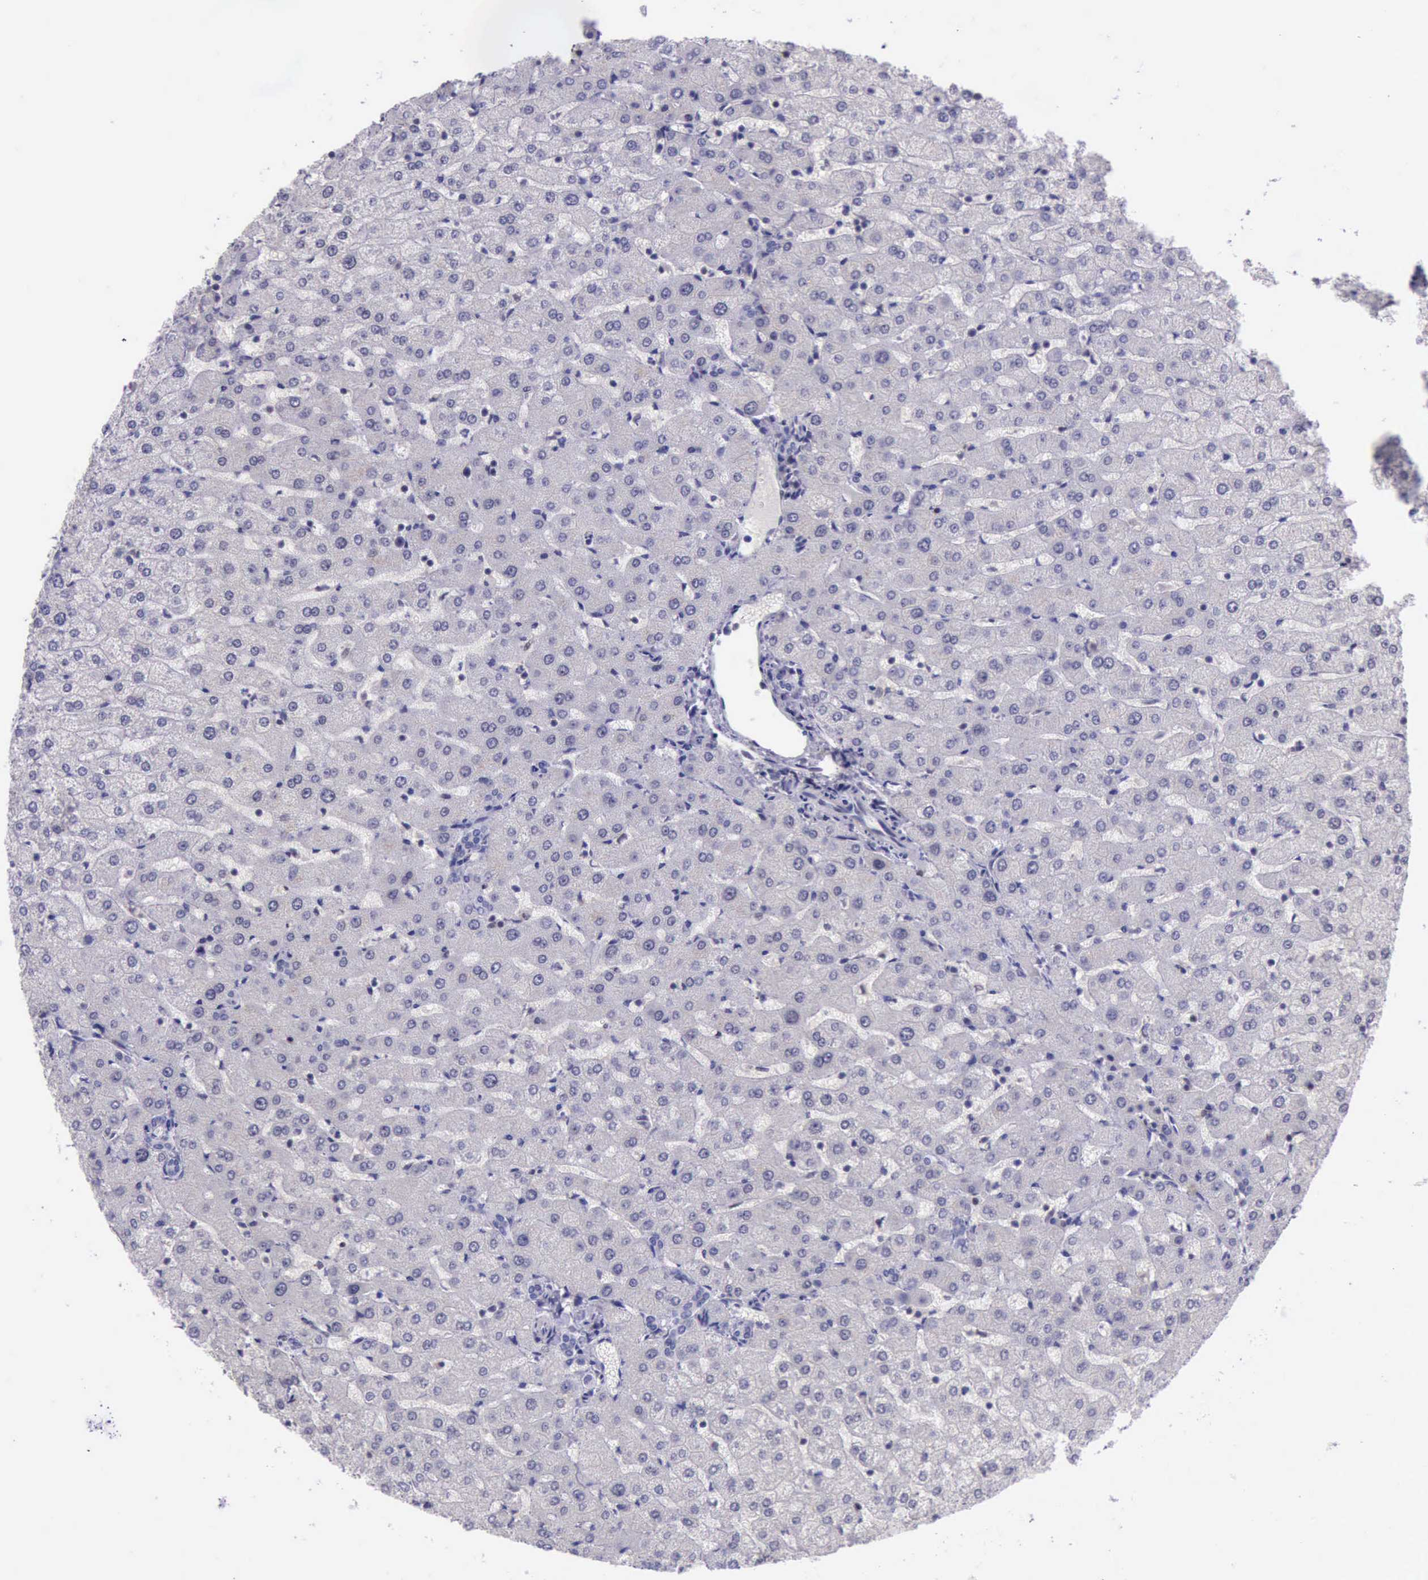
{"staining": {"intensity": "negative", "quantity": "none", "location": "none"}, "tissue": "liver", "cell_type": "Cholangiocytes", "image_type": "normal", "snomed": [{"axis": "morphology", "description": "Normal tissue, NOS"}, {"axis": "morphology", "description": "Fibrosis, NOS"}, {"axis": "topography", "description": "Liver"}], "caption": "Immunohistochemical staining of unremarkable liver displays no significant positivity in cholangiocytes.", "gene": "PARP1", "patient": {"sex": "female", "age": 29}}